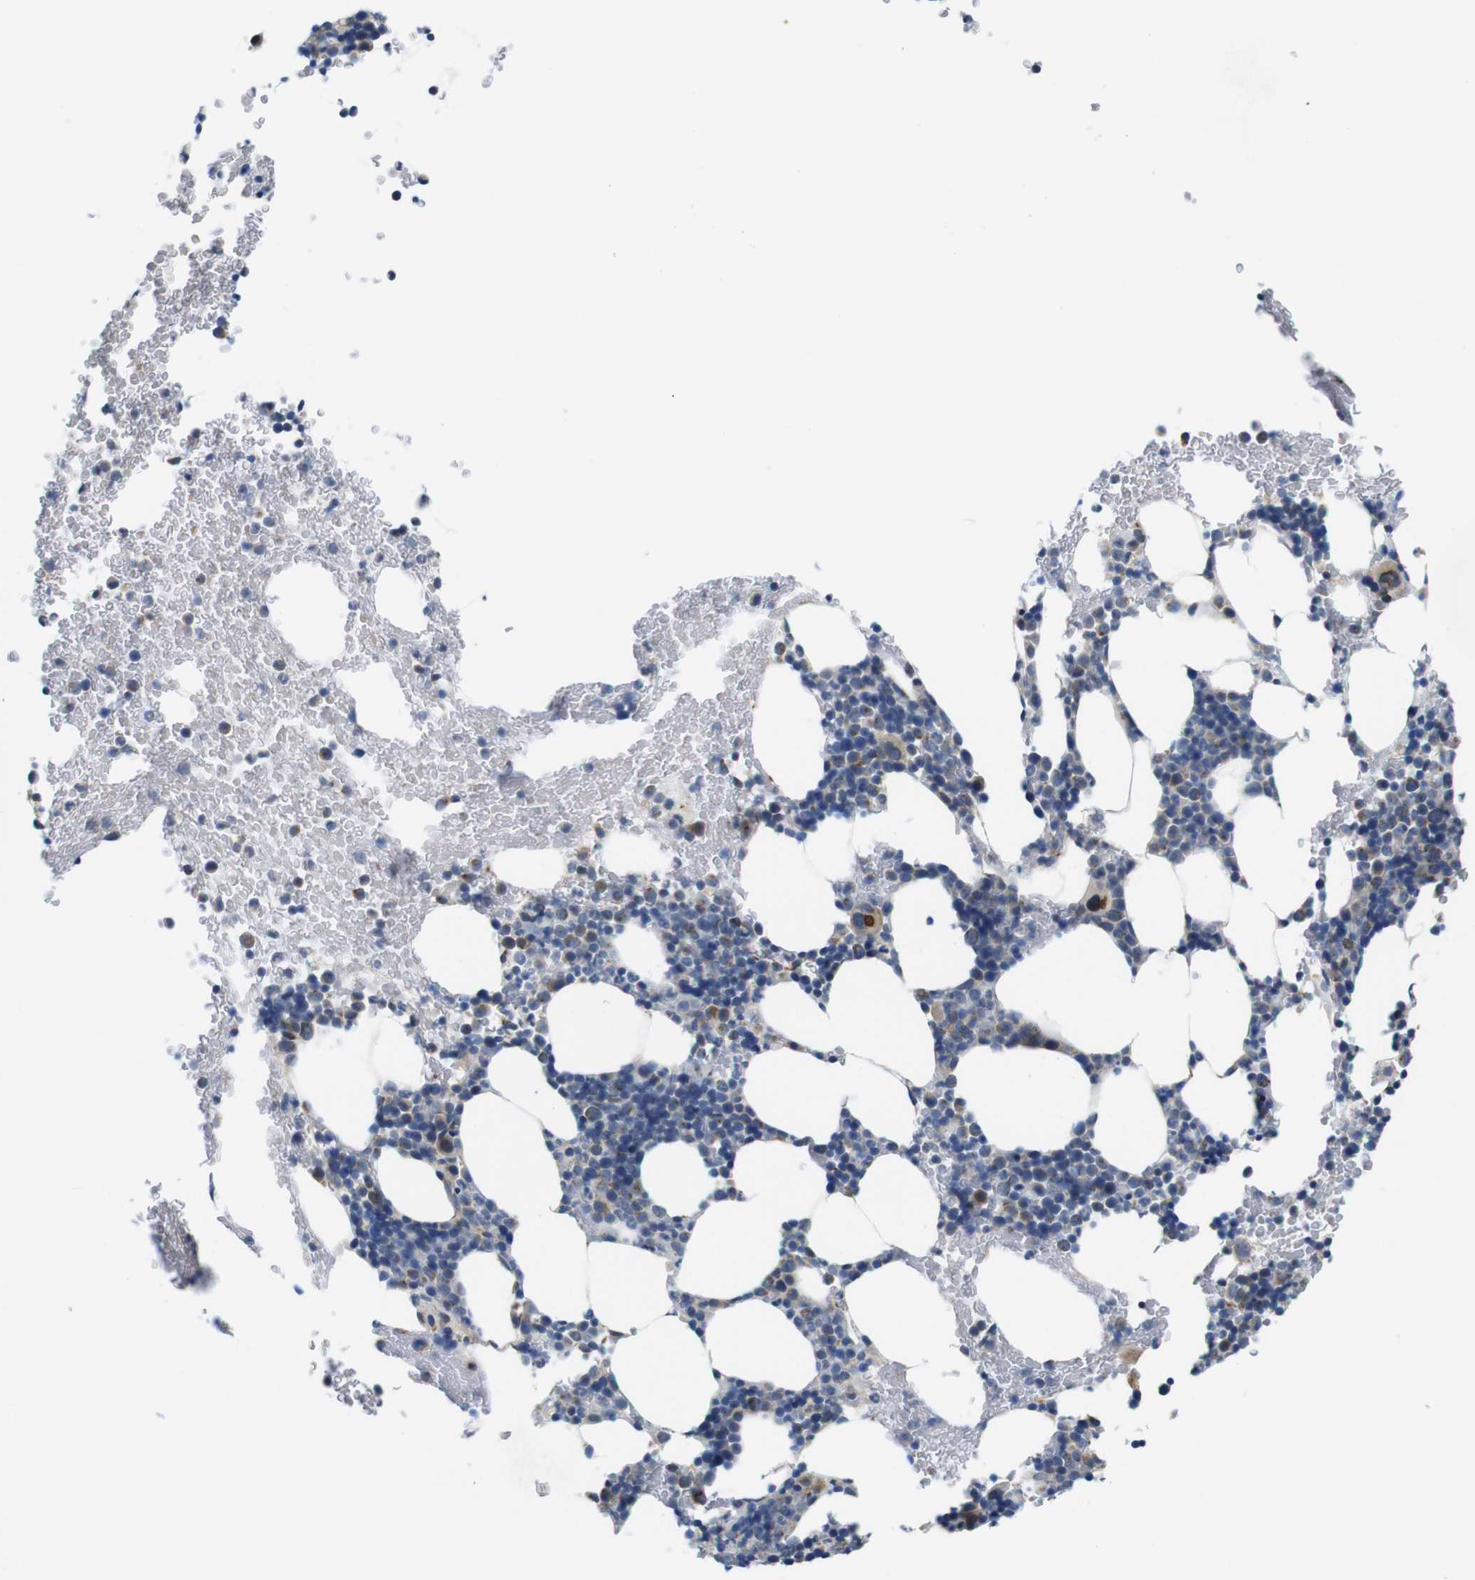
{"staining": {"intensity": "moderate", "quantity": "25%-75%", "location": "cytoplasmic/membranous"}, "tissue": "bone marrow", "cell_type": "Hematopoietic cells", "image_type": "normal", "snomed": [{"axis": "morphology", "description": "Normal tissue, NOS"}, {"axis": "morphology", "description": "Inflammation, NOS"}, {"axis": "topography", "description": "Bone marrow"}], "caption": "The micrograph exhibits immunohistochemical staining of unremarkable bone marrow. There is moderate cytoplasmic/membranous staining is present in approximately 25%-75% of hematopoietic cells.", "gene": "EFCAB14", "patient": {"sex": "female", "age": 70}}